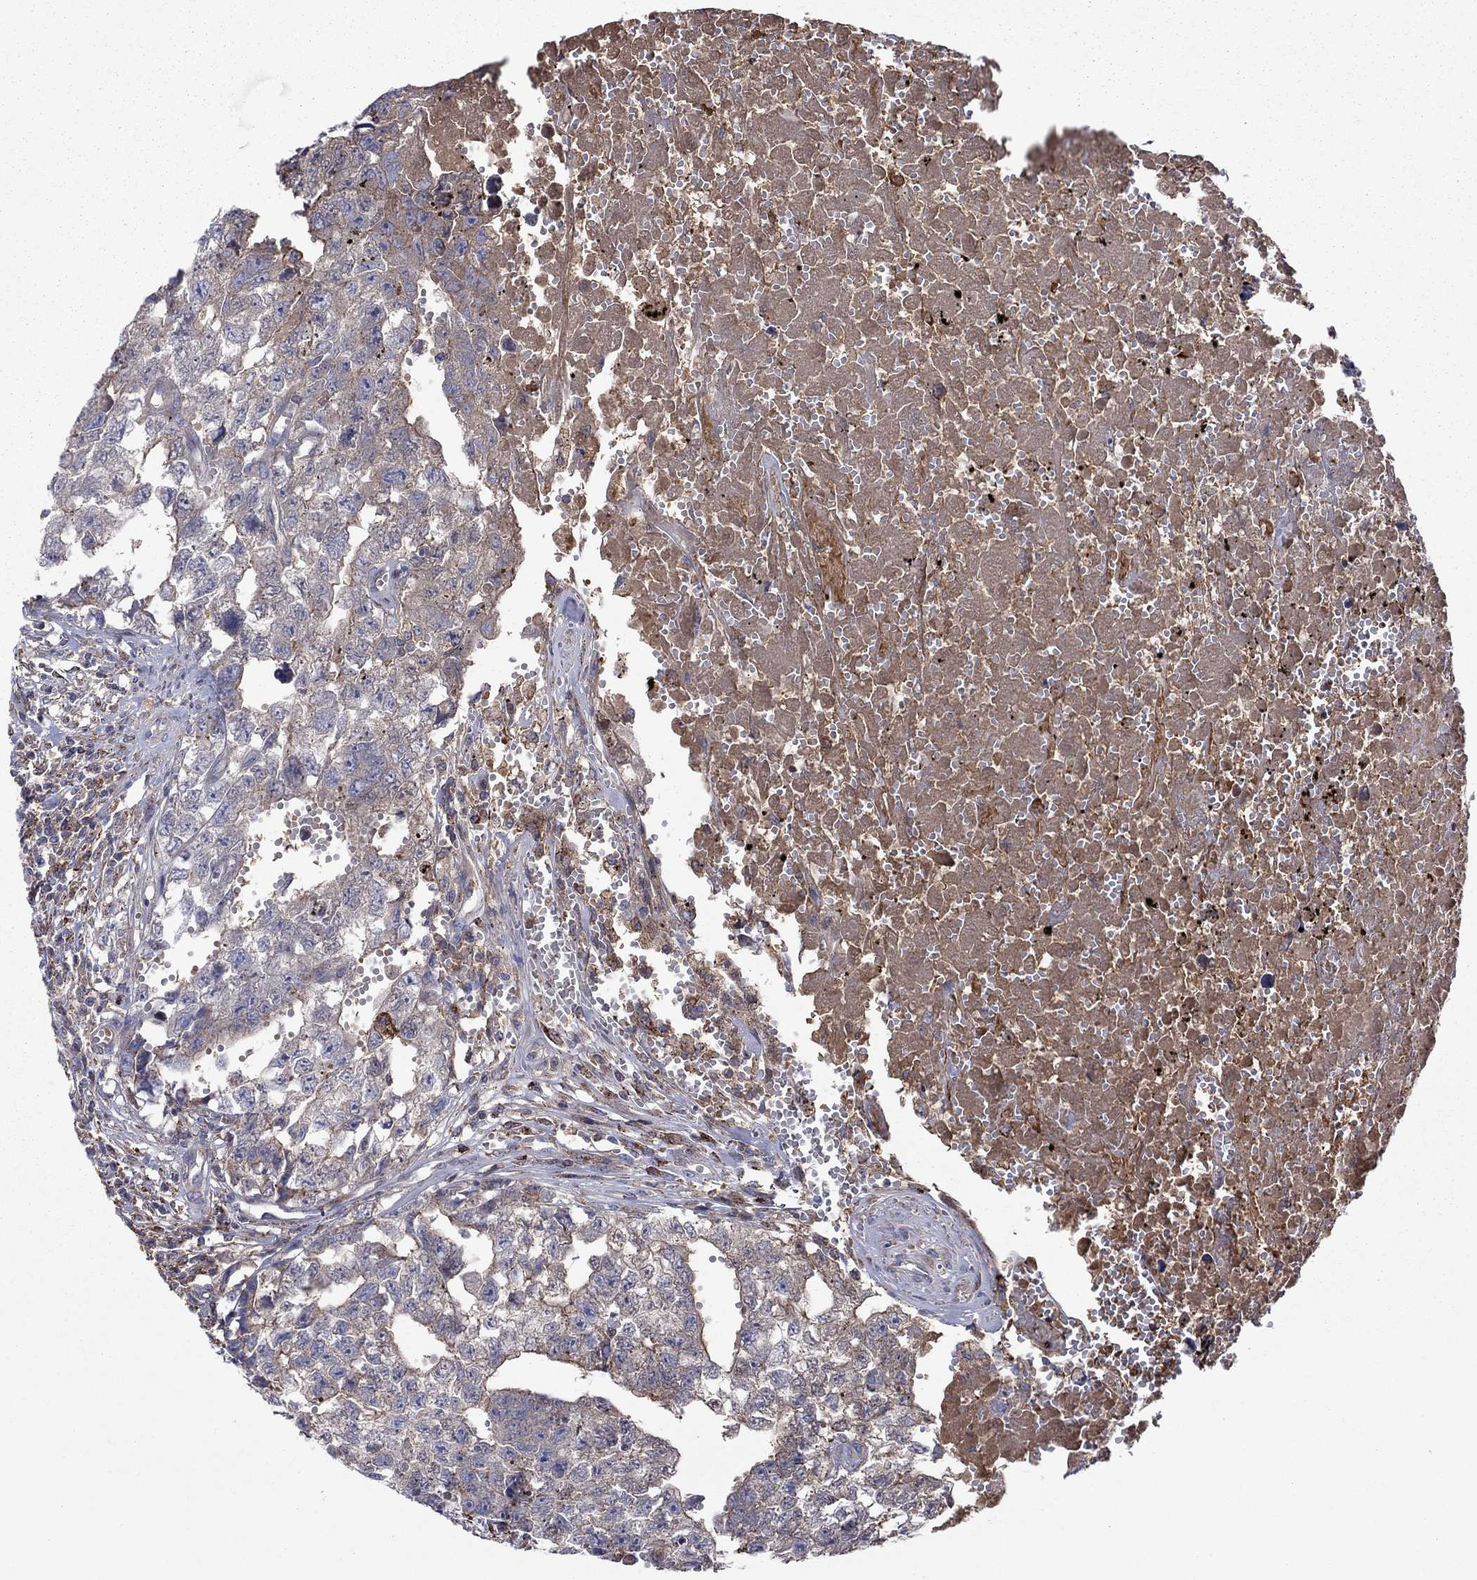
{"staining": {"intensity": "moderate", "quantity": "25%-75%", "location": "cytoplasmic/membranous"}, "tissue": "testis cancer", "cell_type": "Tumor cells", "image_type": "cancer", "snomed": [{"axis": "morphology", "description": "Seminoma, NOS"}, {"axis": "morphology", "description": "Carcinoma, Embryonal, NOS"}, {"axis": "topography", "description": "Testis"}], "caption": "High-power microscopy captured an immunohistochemistry (IHC) micrograph of testis cancer (seminoma), revealing moderate cytoplasmic/membranous positivity in approximately 25%-75% of tumor cells.", "gene": "HPX", "patient": {"sex": "male", "age": 22}}